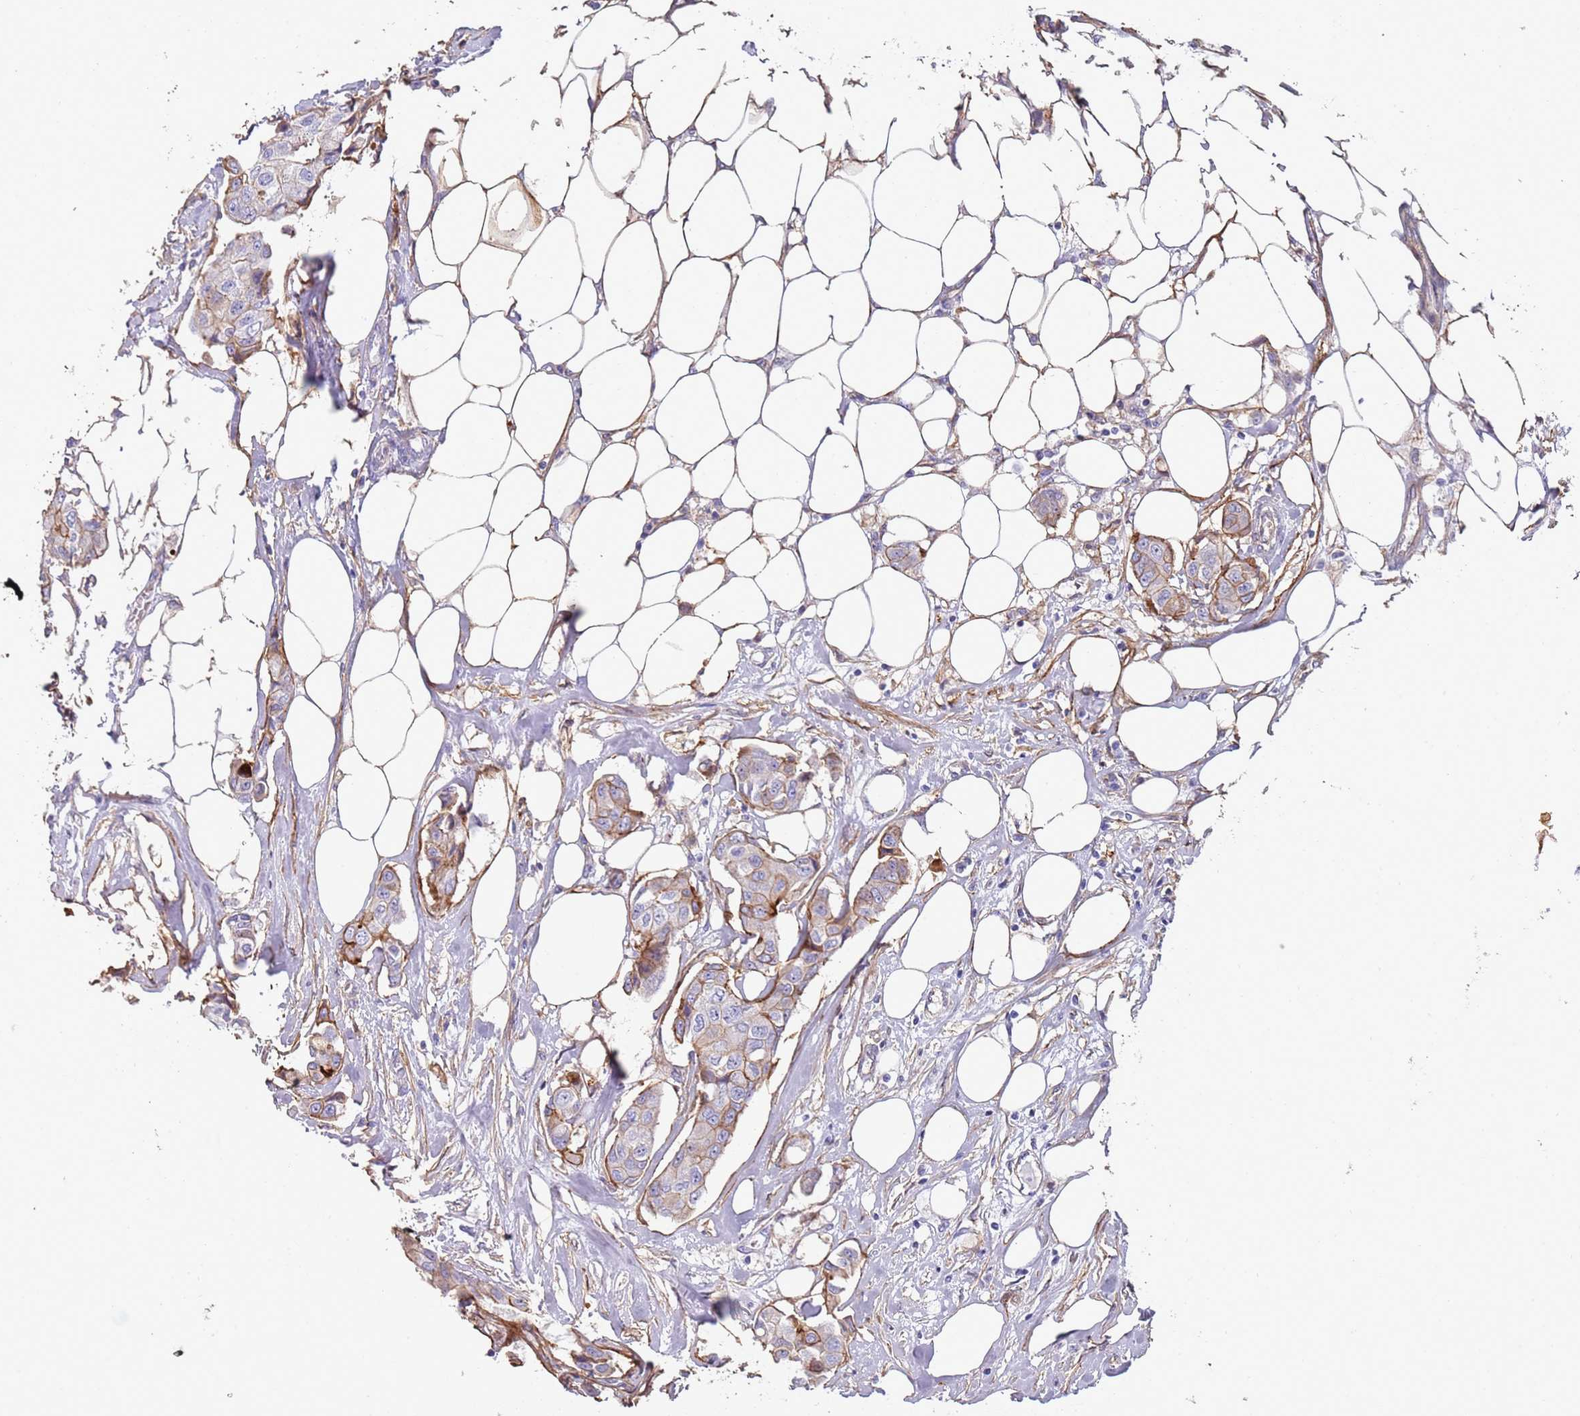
{"staining": {"intensity": "weak", "quantity": "<25%", "location": "cytoplasmic/membranous"}, "tissue": "breast cancer", "cell_type": "Tumor cells", "image_type": "cancer", "snomed": [{"axis": "morphology", "description": "Duct carcinoma"}, {"axis": "topography", "description": "Breast"}, {"axis": "topography", "description": "Lymph node"}], "caption": "Immunohistochemistry (IHC) histopathology image of neoplastic tissue: human breast cancer (infiltrating ductal carcinoma) stained with DAB (3,3'-diaminobenzidine) reveals no significant protein expression in tumor cells.", "gene": "NBPF3", "patient": {"sex": "female", "age": 80}}